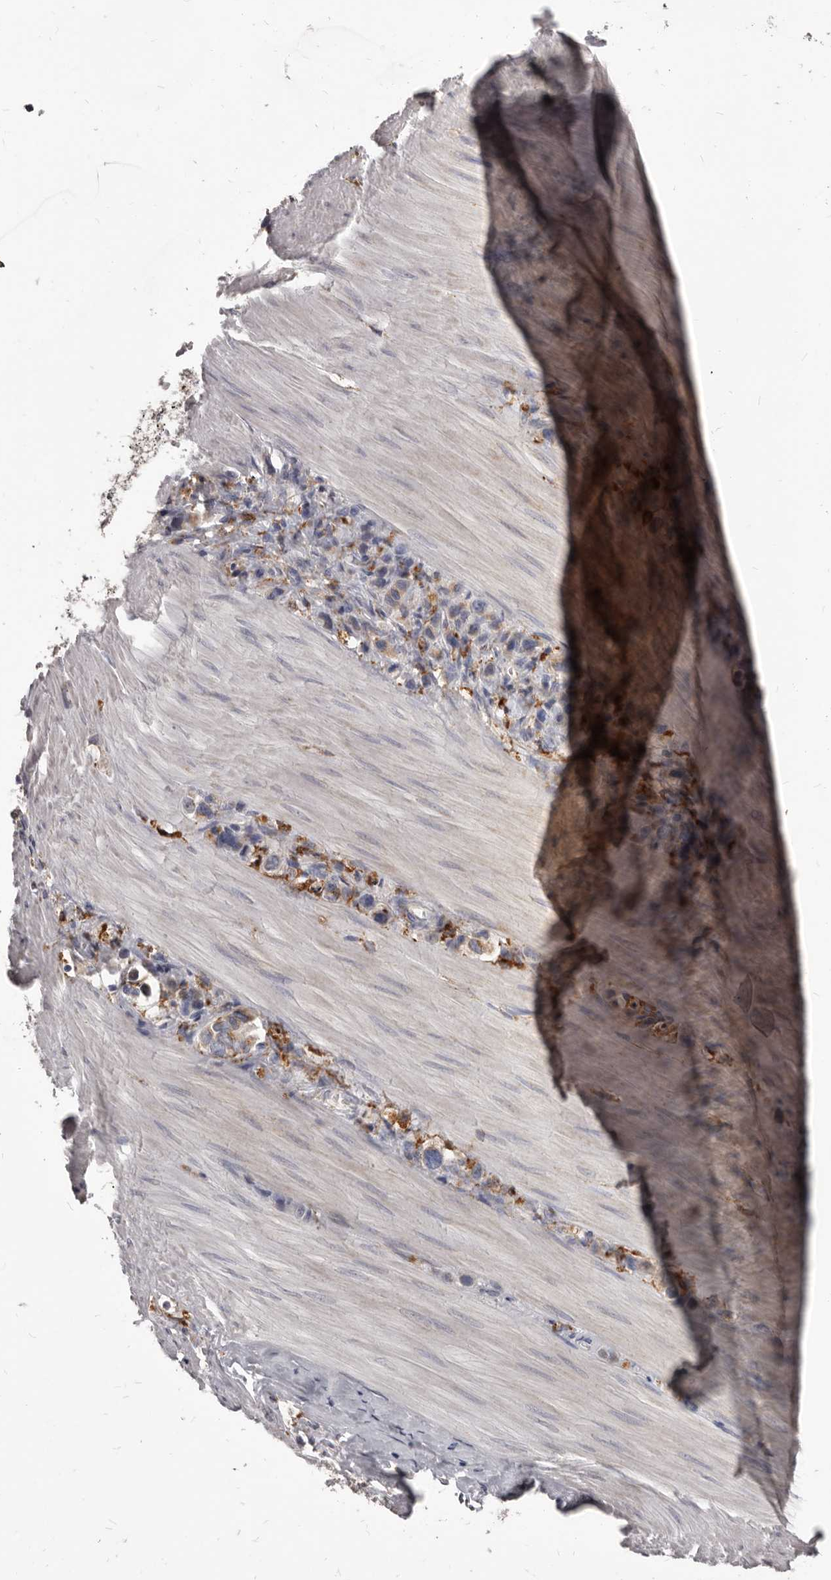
{"staining": {"intensity": "negative", "quantity": "none", "location": "none"}, "tissue": "stomach cancer", "cell_type": "Tumor cells", "image_type": "cancer", "snomed": [{"axis": "morphology", "description": "Adenocarcinoma, NOS"}, {"axis": "topography", "description": "Stomach"}], "caption": "Immunohistochemistry photomicrograph of adenocarcinoma (stomach) stained for a protein (brown), which shows no positivity in tumor cells.", "gene": "PI4K2A", "patient": {"sex": "female", "age": 65}}